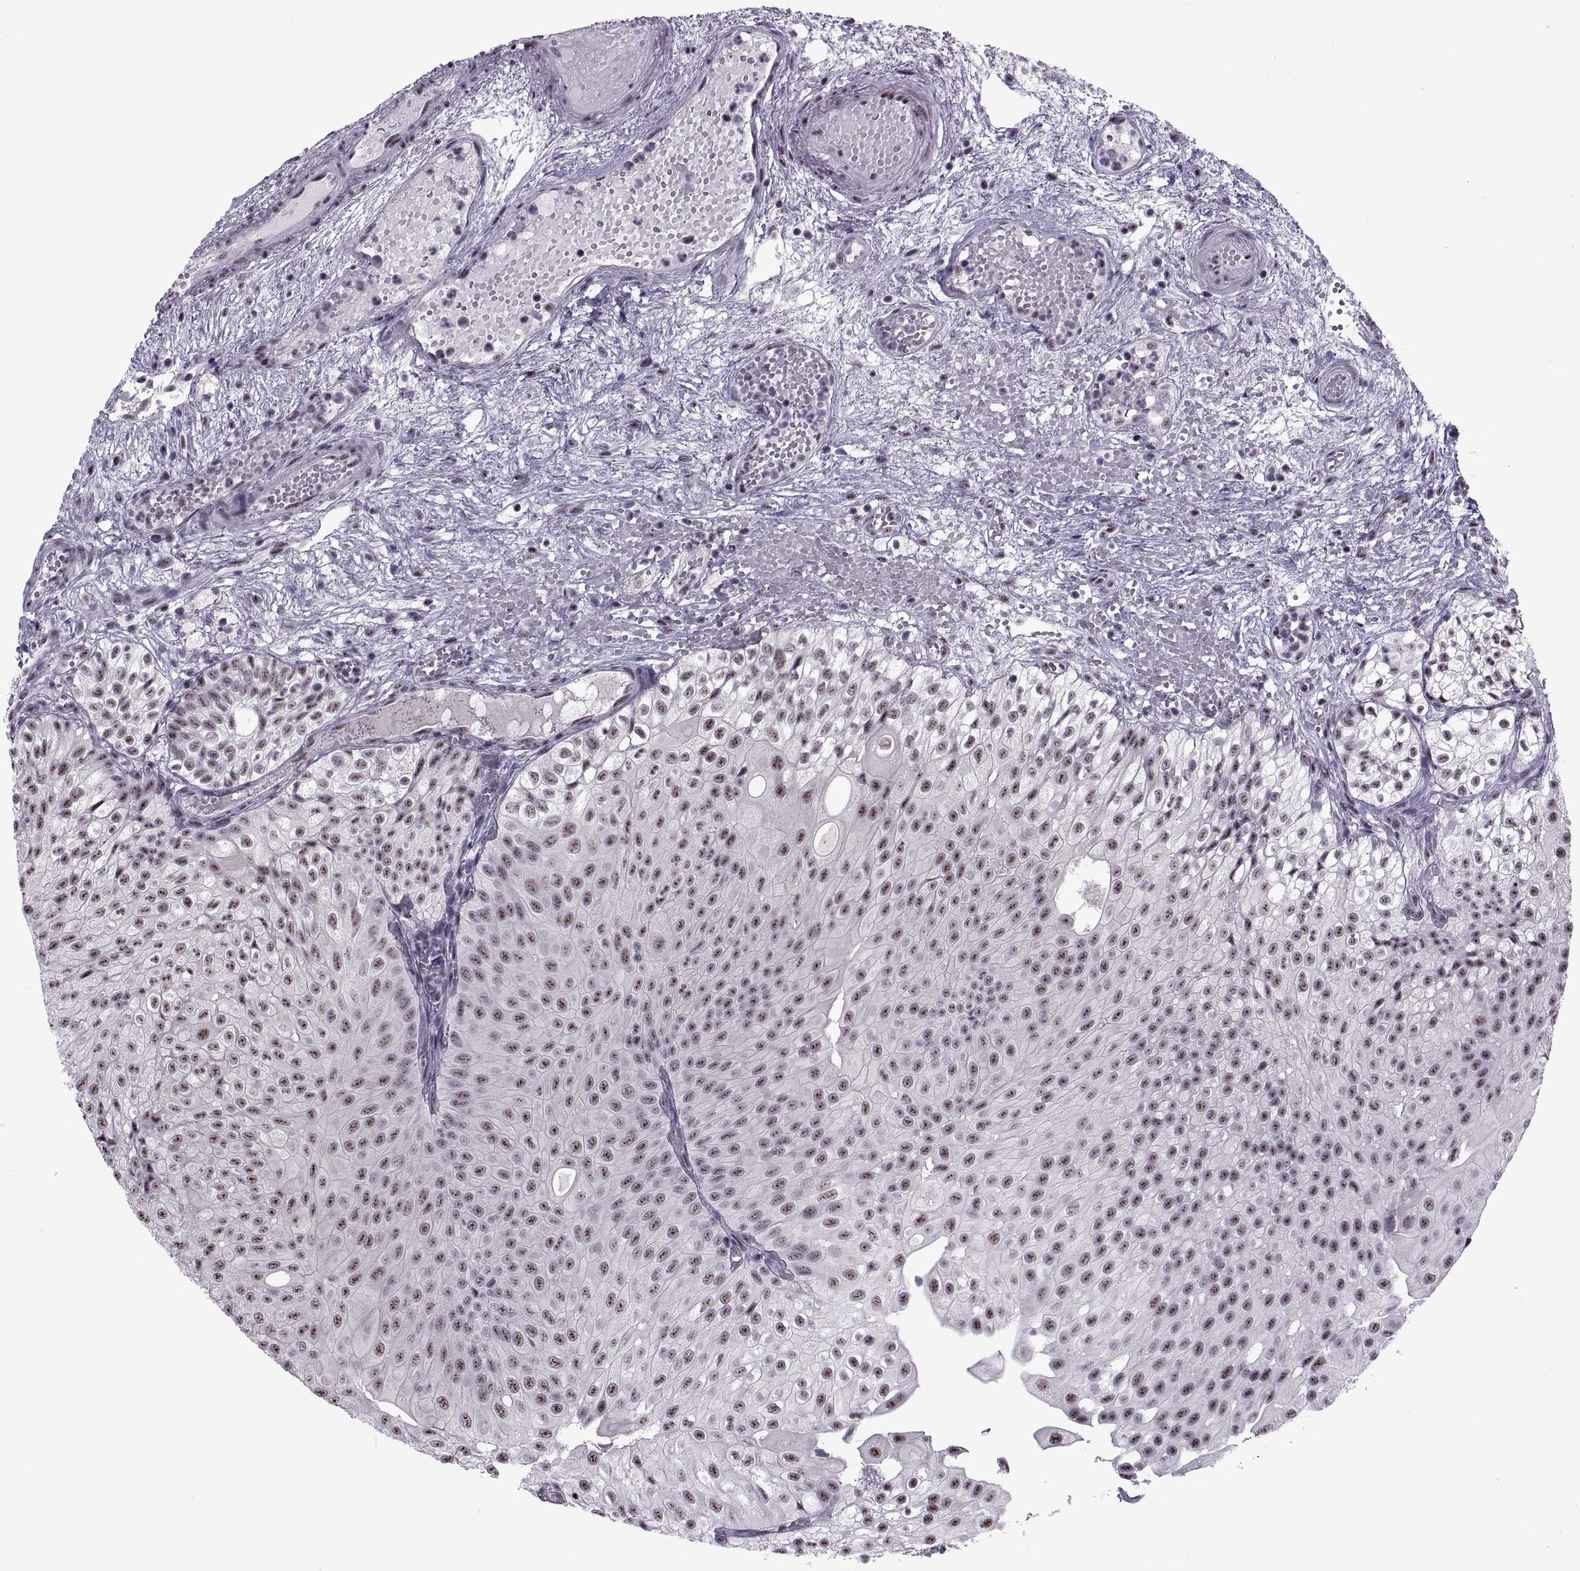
{"staining": {"intensity": "weak", "quantity": ">75%", "location": "nuclear"}, "tissue": "urothelial cancer", "cell_type": "Tumor cells", "image_type": "cancer", "snomed": [{"axis": "morphology", "description": "Urothelial carcinoma, Low grade"}, {"axis": "topography", "description": "Urinary bladder"}], "caption": "This image displays immunohistochemistry (IHC) staining of urothelial carcinoma (low-grade), with low weak nuclear staining in approximately >75% of tumor cells.", "gene": "MAGEA4", "patient": {"sex": "male", "age": 72}}